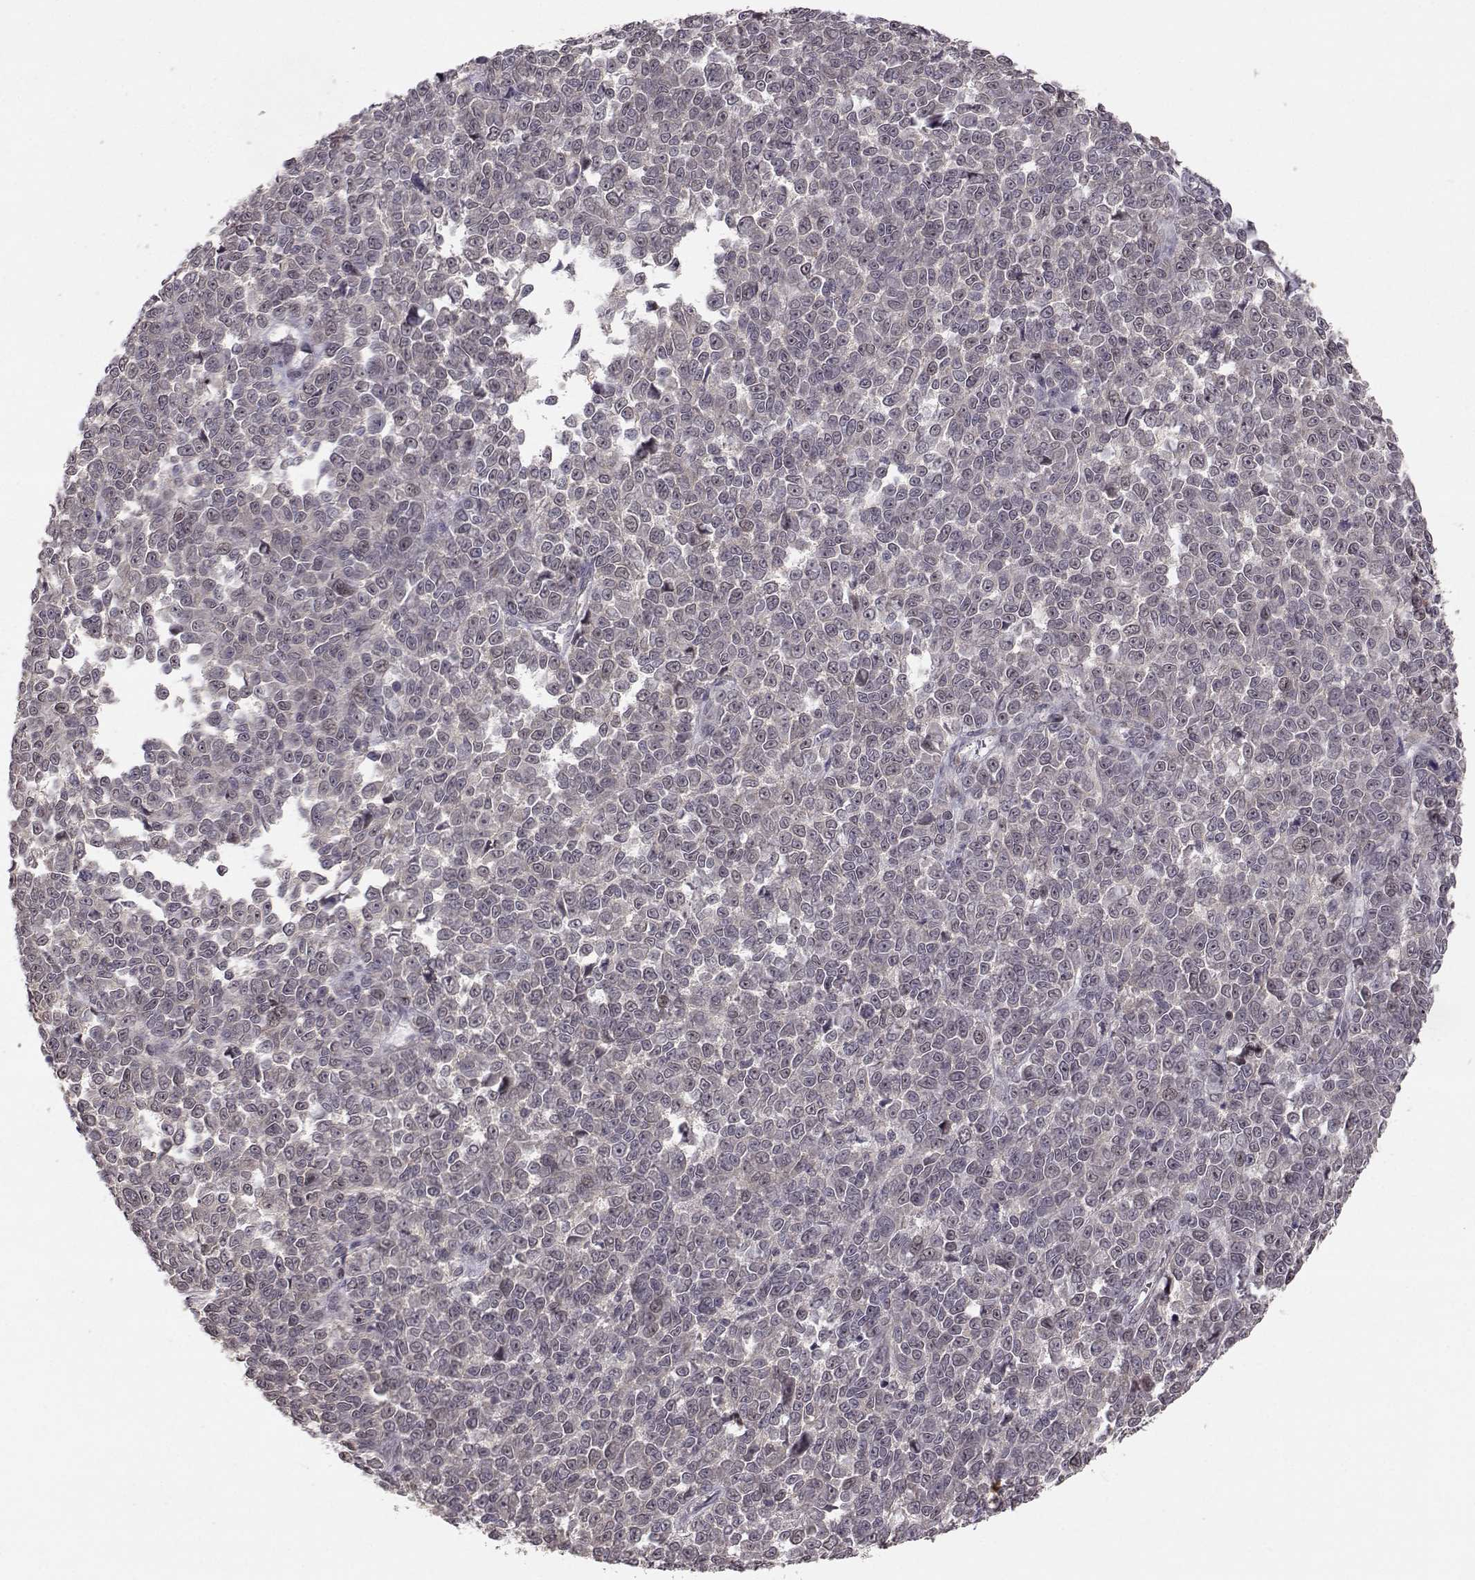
{"staining": {"intensity": "negative", "quantity": "none", "location": "none"}, "tissue": "melanoma", "cell_type": "Tumor cells", "image_type": "cancer", "snomed": [{"axis": "morphology", "description": "Malignant melanoma, NOS"}, {"axis": "topography", "description": "Skin"}], "caption": "Malignant melanoma stained for a protein using immunohistochemistry exhibits no staining tumor cells.", "gene": "PLEKHG3", "patient": {"sex": "female", "age": 95}}